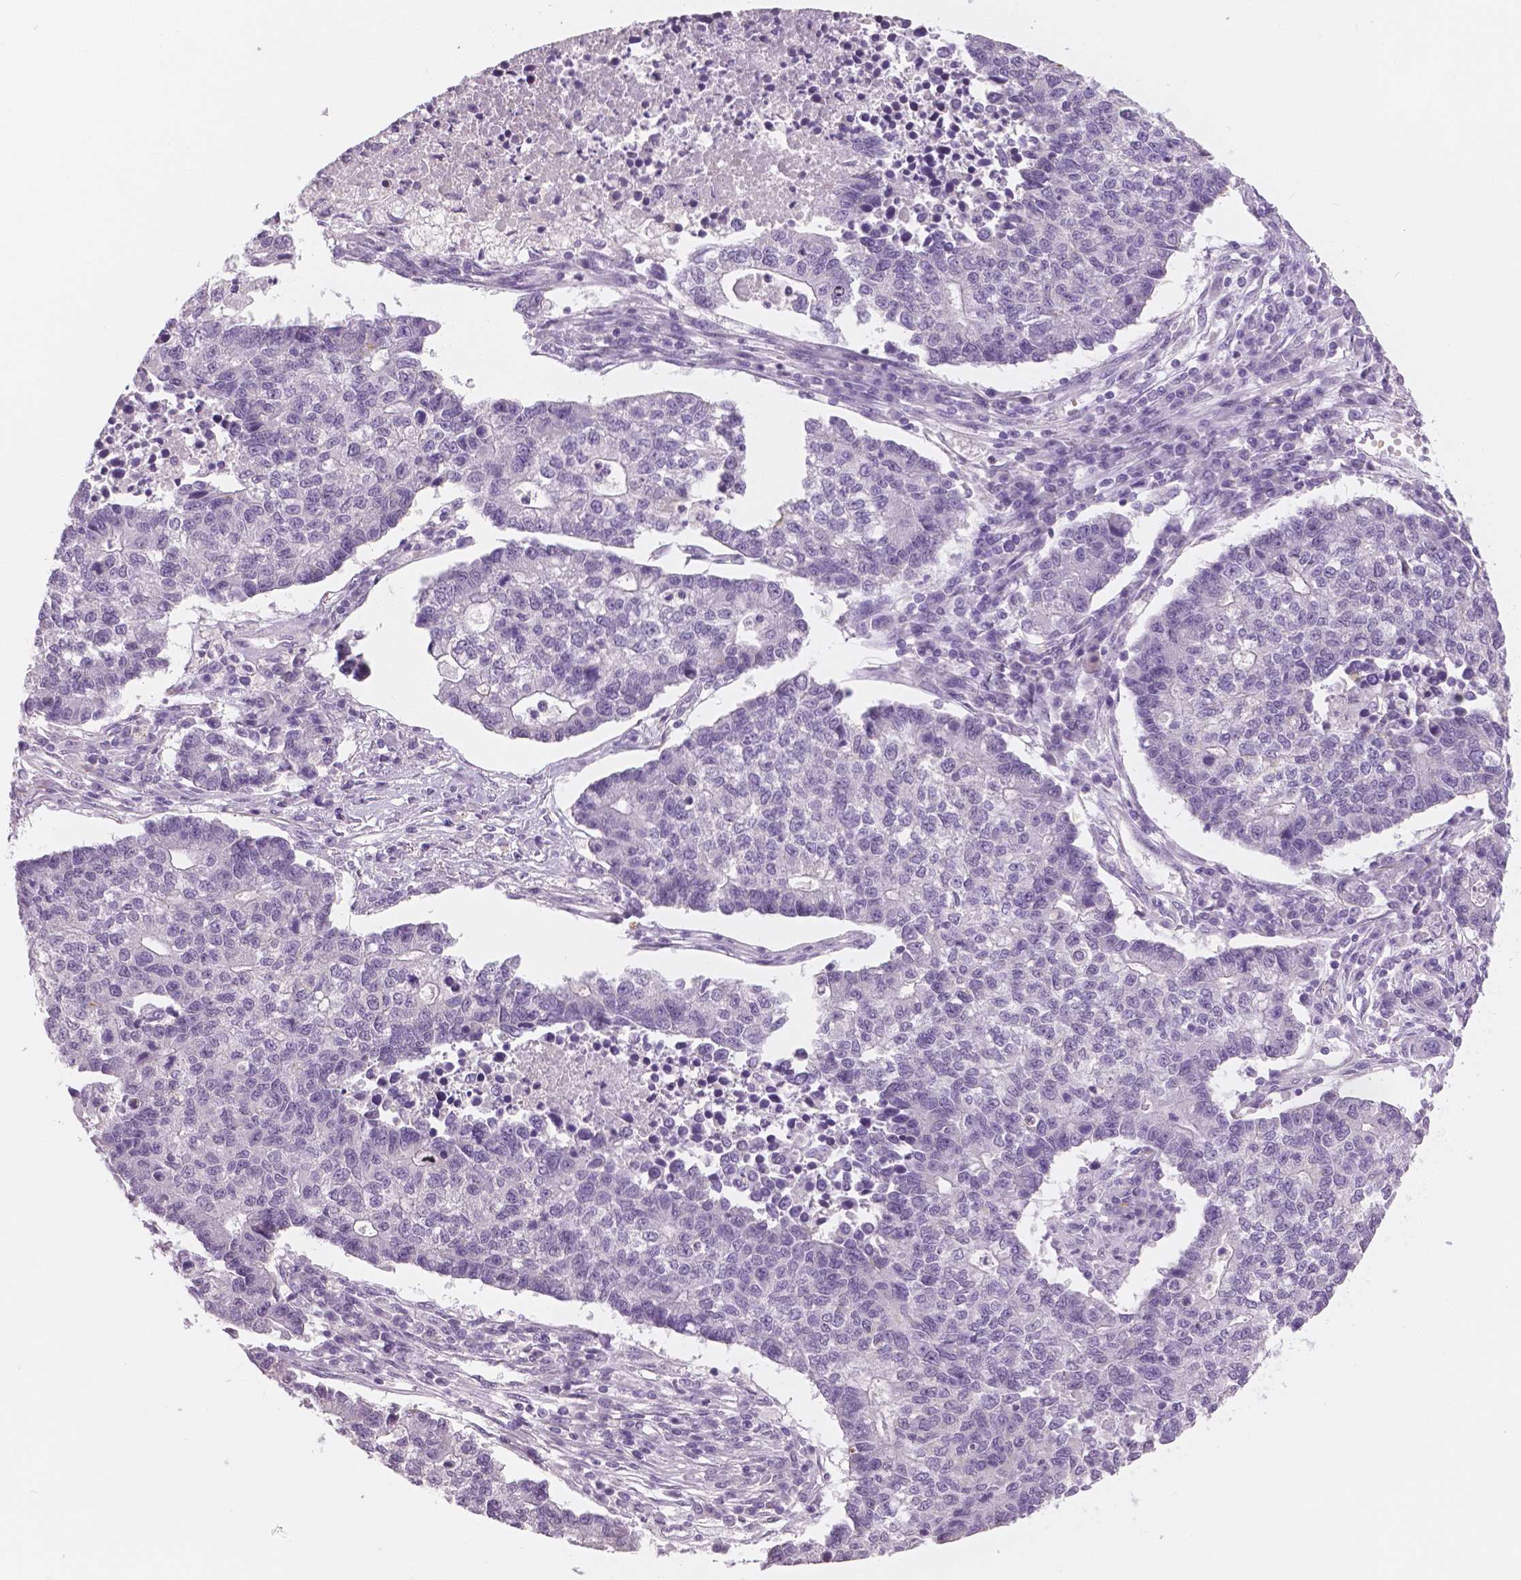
{"staining": {"intensity": "negative", "quantity": "none", "location": "none"}, "tissue": "lung cancer", "cell_type": "Tumor cells", "image_type": "cancer", "snomed": [{"axis": "morphology", "description": "Adenocarcinoma, NOS"}, {"axis": "topography", "description": "Lung"}], "caption": "Lung adenocarcinoma stained for a protein using immunohistochemistry displays no expression tumor cells.", "gene": "TSPAN7", "patient": {"sex": "male", "age": 57}}